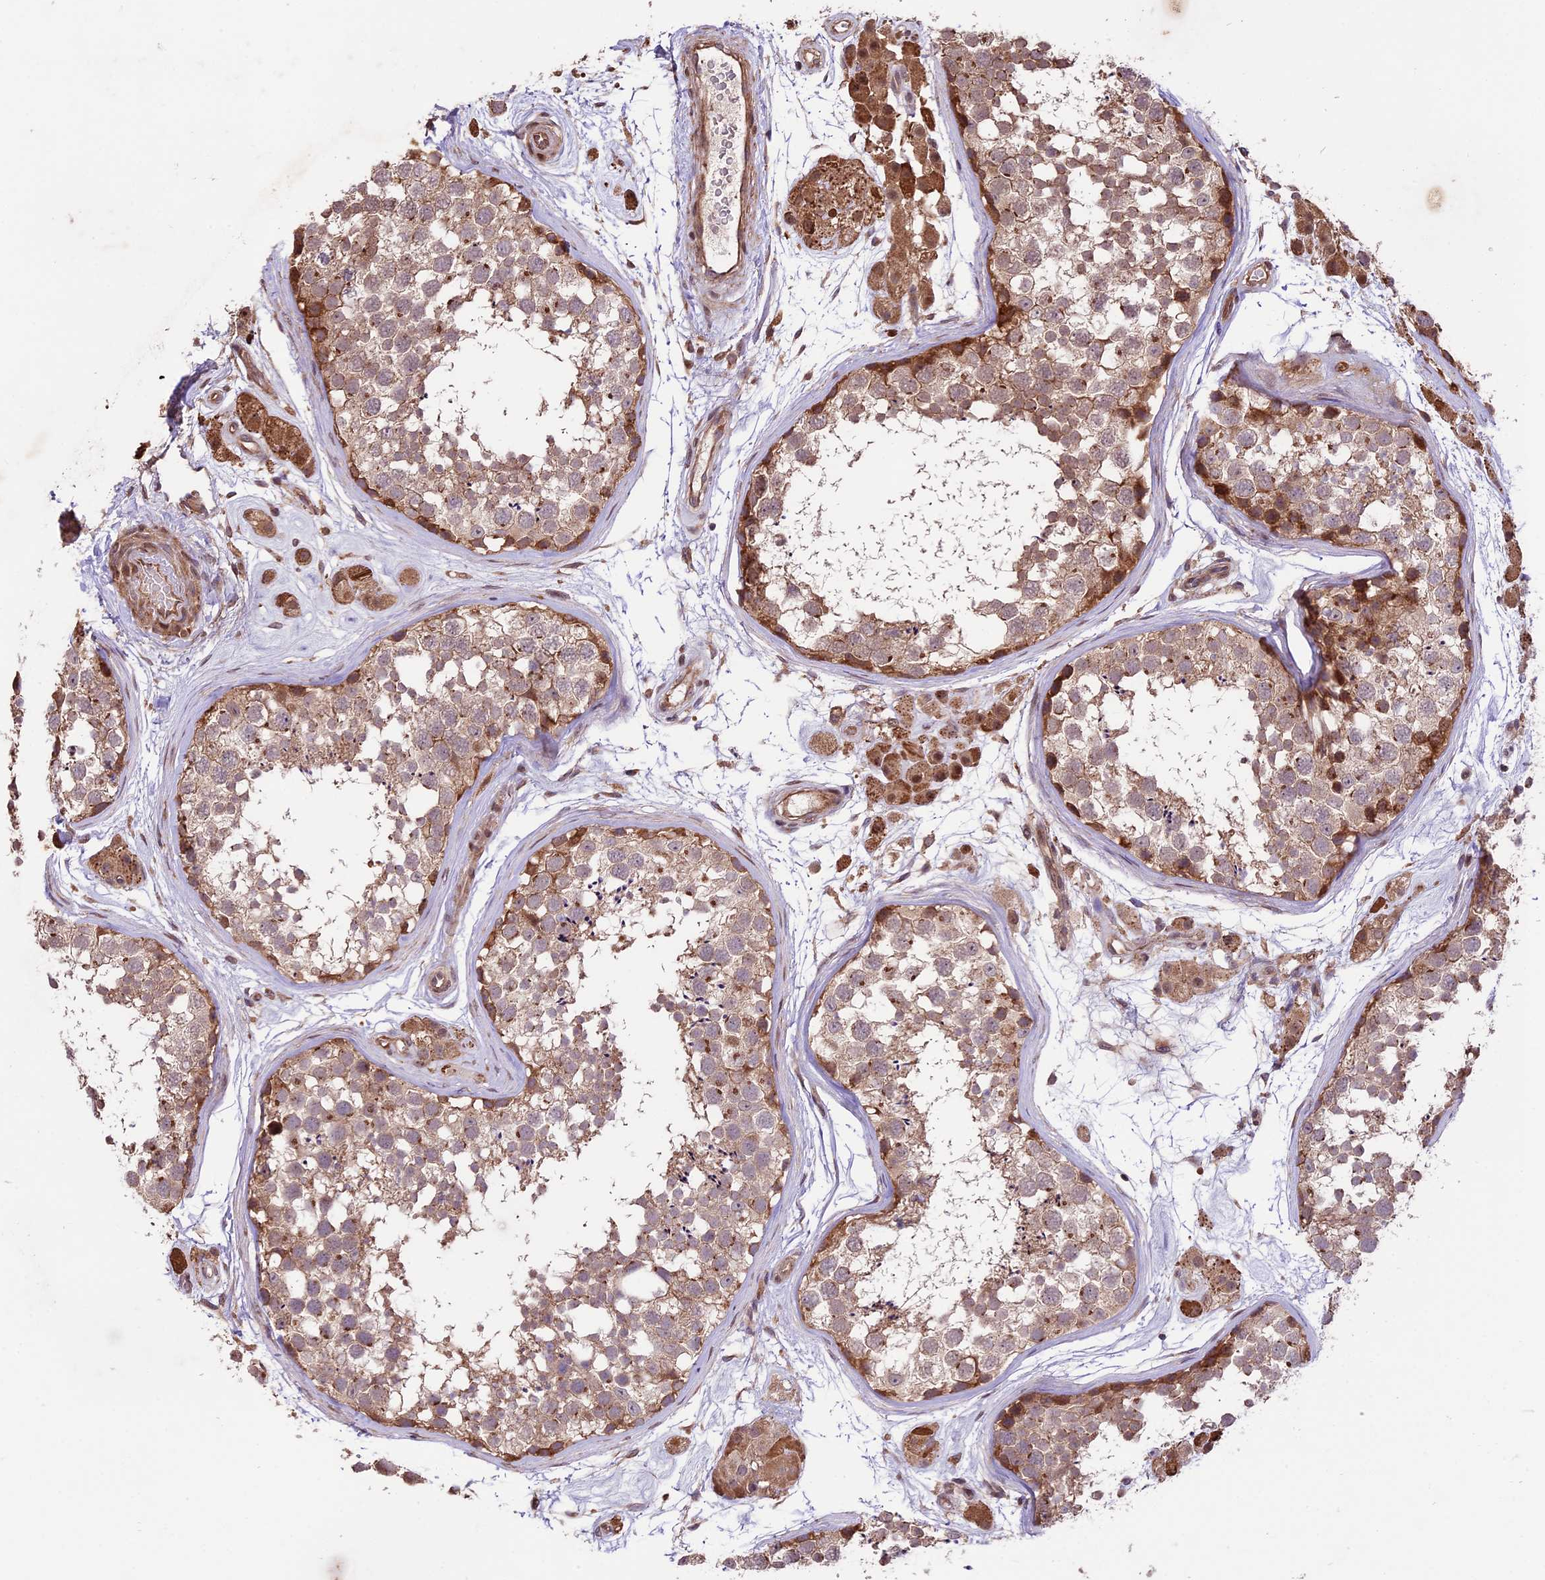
{"staining": {"intensity": "moderate", "quantity": ">75%", "location": "cytoplasmic/membranous"}, "tissue": "testis", "cell_type": "Cells in seminiferous ducts", "image_type": "normal", "snomed": [{"axis": "morphology", "description": "Normal tissue, NOS"}, {"axis": "topography", "description": "Testis"}], "caption": "High-power microscopy captured an immunohistochemistry photomicrograph of benign testis, revealing moderate cytoplasmic/membranous staining in approximately >75% of cells in seminiferous ducts. (DAB (3,3'-diaminobenzidine) IHC with brightfield microscopy, high magnification).", "gene": "HDAC5", "patient": {"sex": "male", "age": 56}}